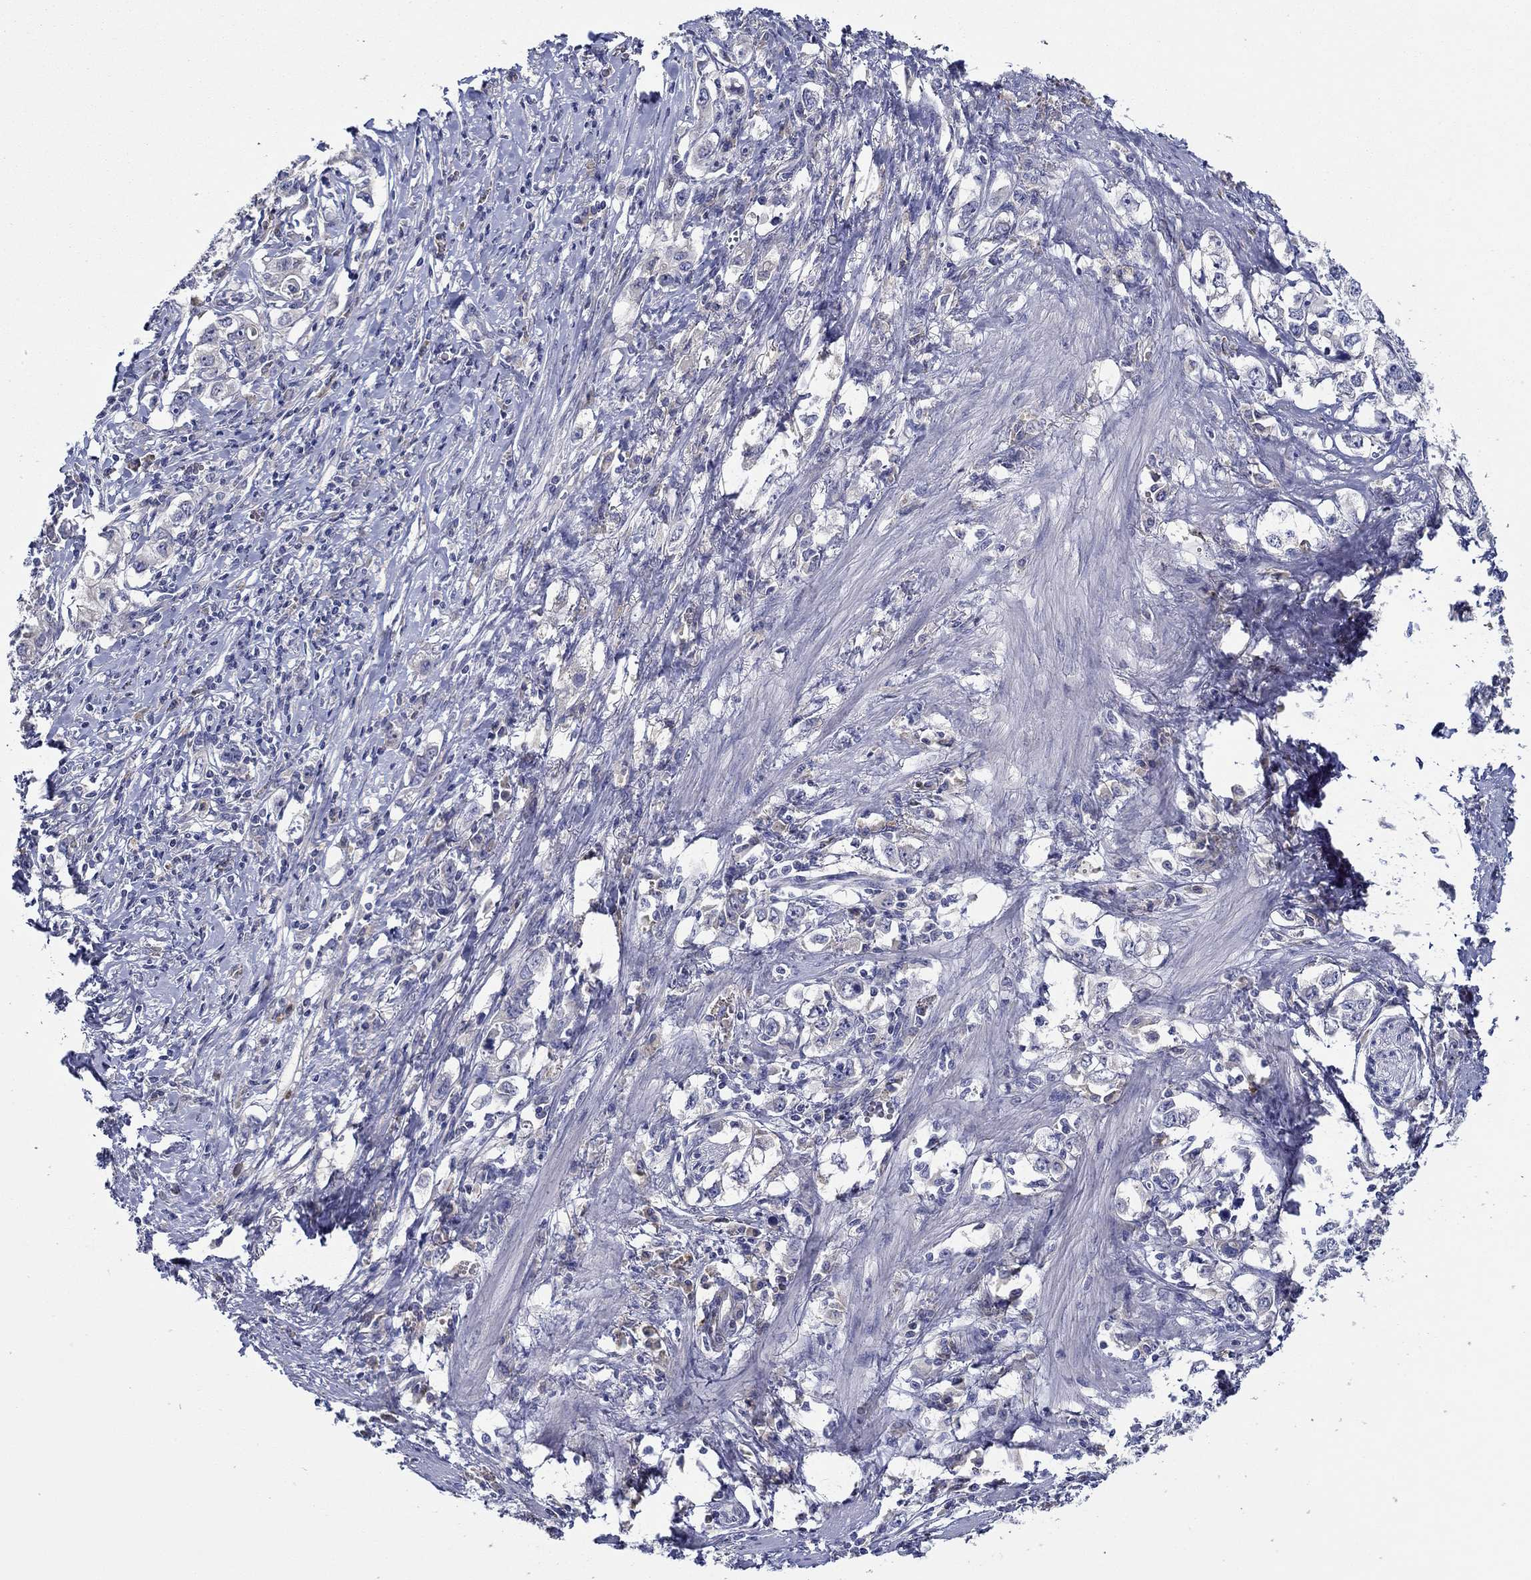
{"staining": {"intensity": "negative", "quantity": "none", "location": "none"}, "tissue": "stomach cancer", "cell_type": "Tumor cells", "image_type": "cancer", "snomed": [{"axis": "morphology", "description": "Adenocarcinoma, NOS"}, {"axis": "topography", "description": "Stomach, lower"}], "caption": "There is no significant staining in tumor cells of adenocarcinoma (stomach).", "gene": "CHIT1", "patient": {"sex": "female", "age": 72}}